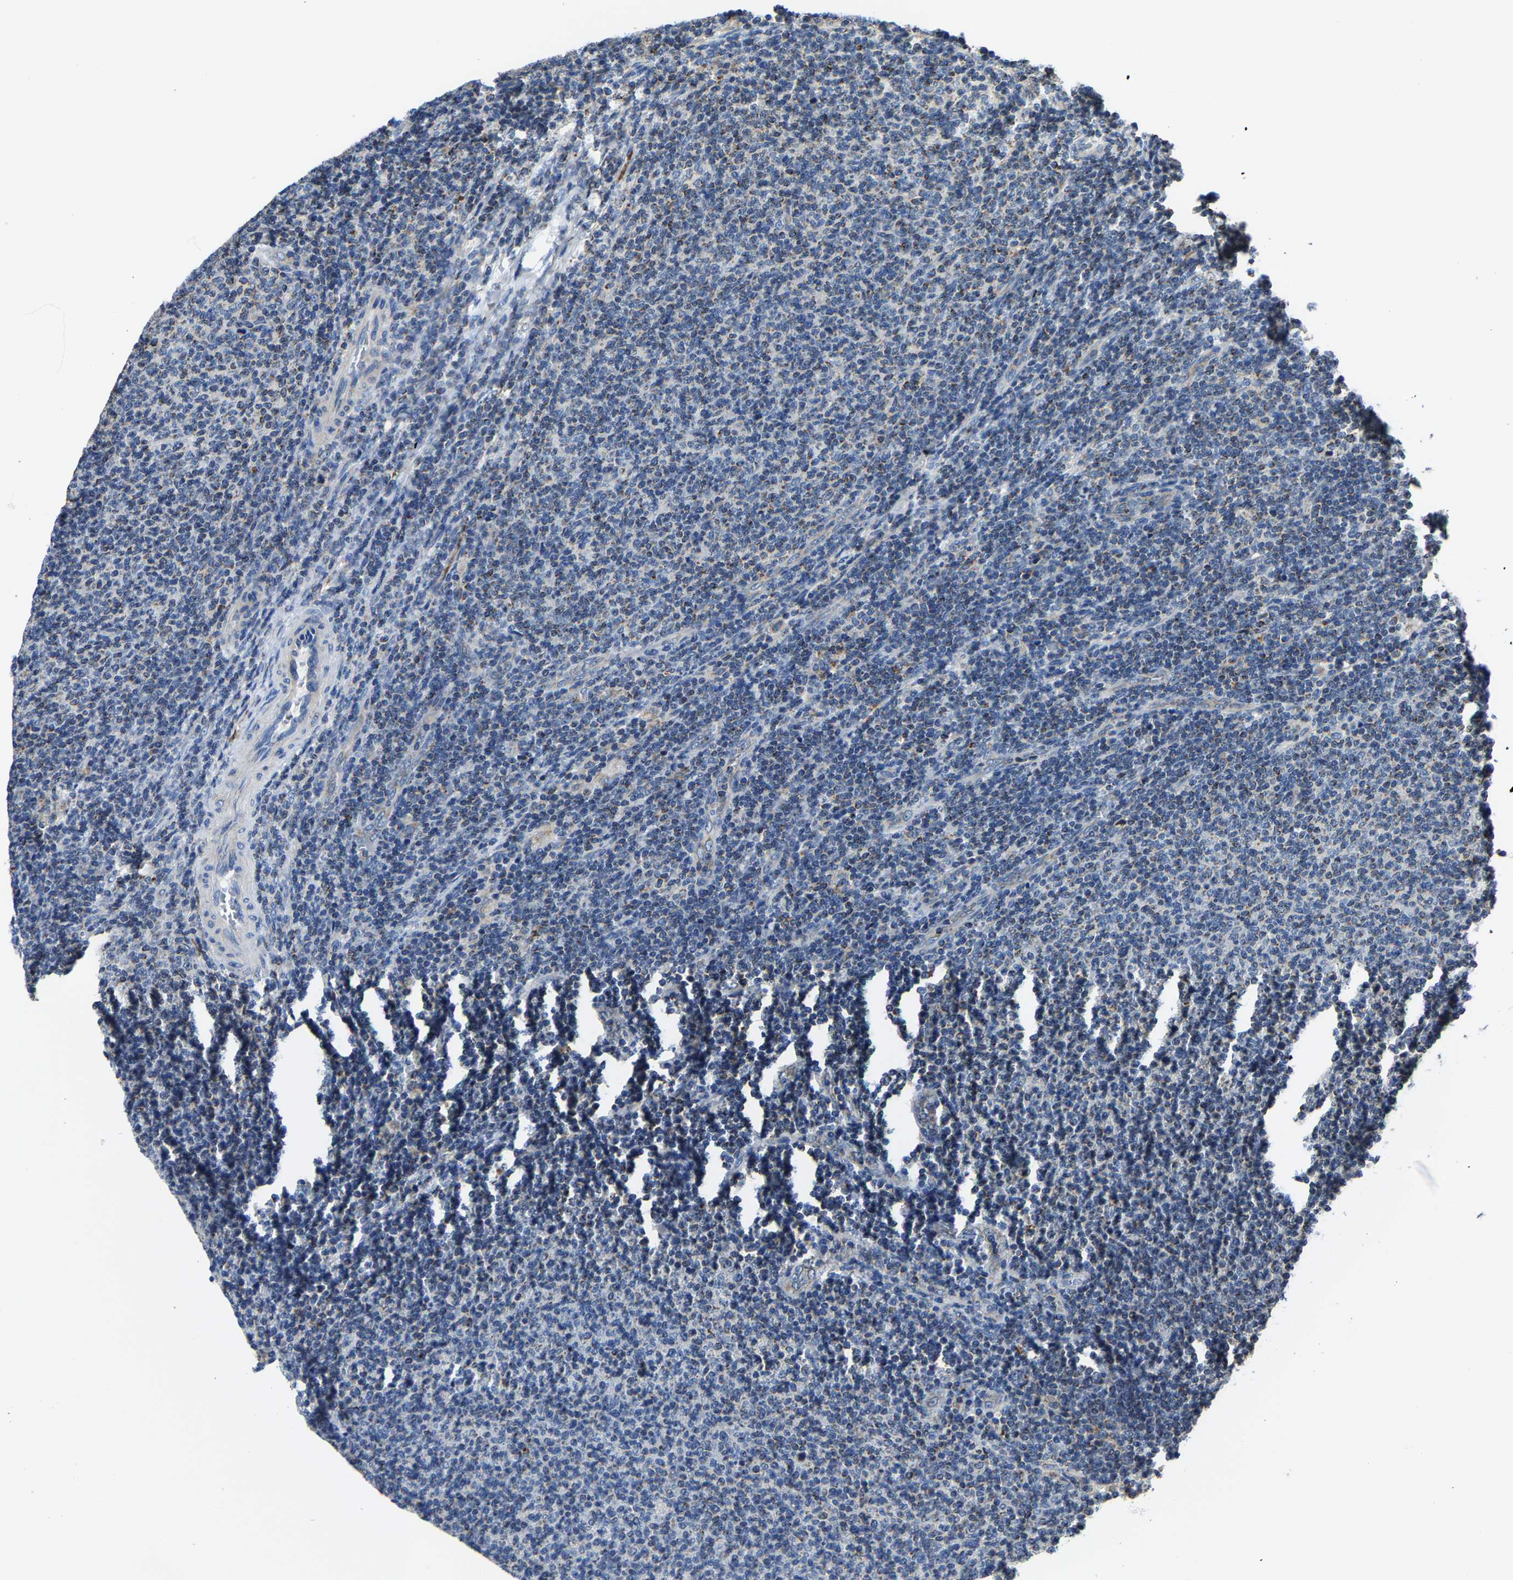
{"staining": {"intensity": "moderate", "quantity": "25%-75%", "location": "cytoplasmic/membranous"}, "tissue": "lymphoma", "cell_type": "Tumor cells", "image_type": "cancer", "snomed": [{"axis": "morphology", "description": "Malignant lymphoma, non-Hodgkin's type, Low grade"}, {"axis": "topography", "description": "Lymph node"}], "caption": "A photomicrograph of lymphoma stained for a protein shows moderate cytoplasmic/membranous brown staining in tumor cells.", "gene": "AGK", "patient": {"sex": "male", "age": 66}}